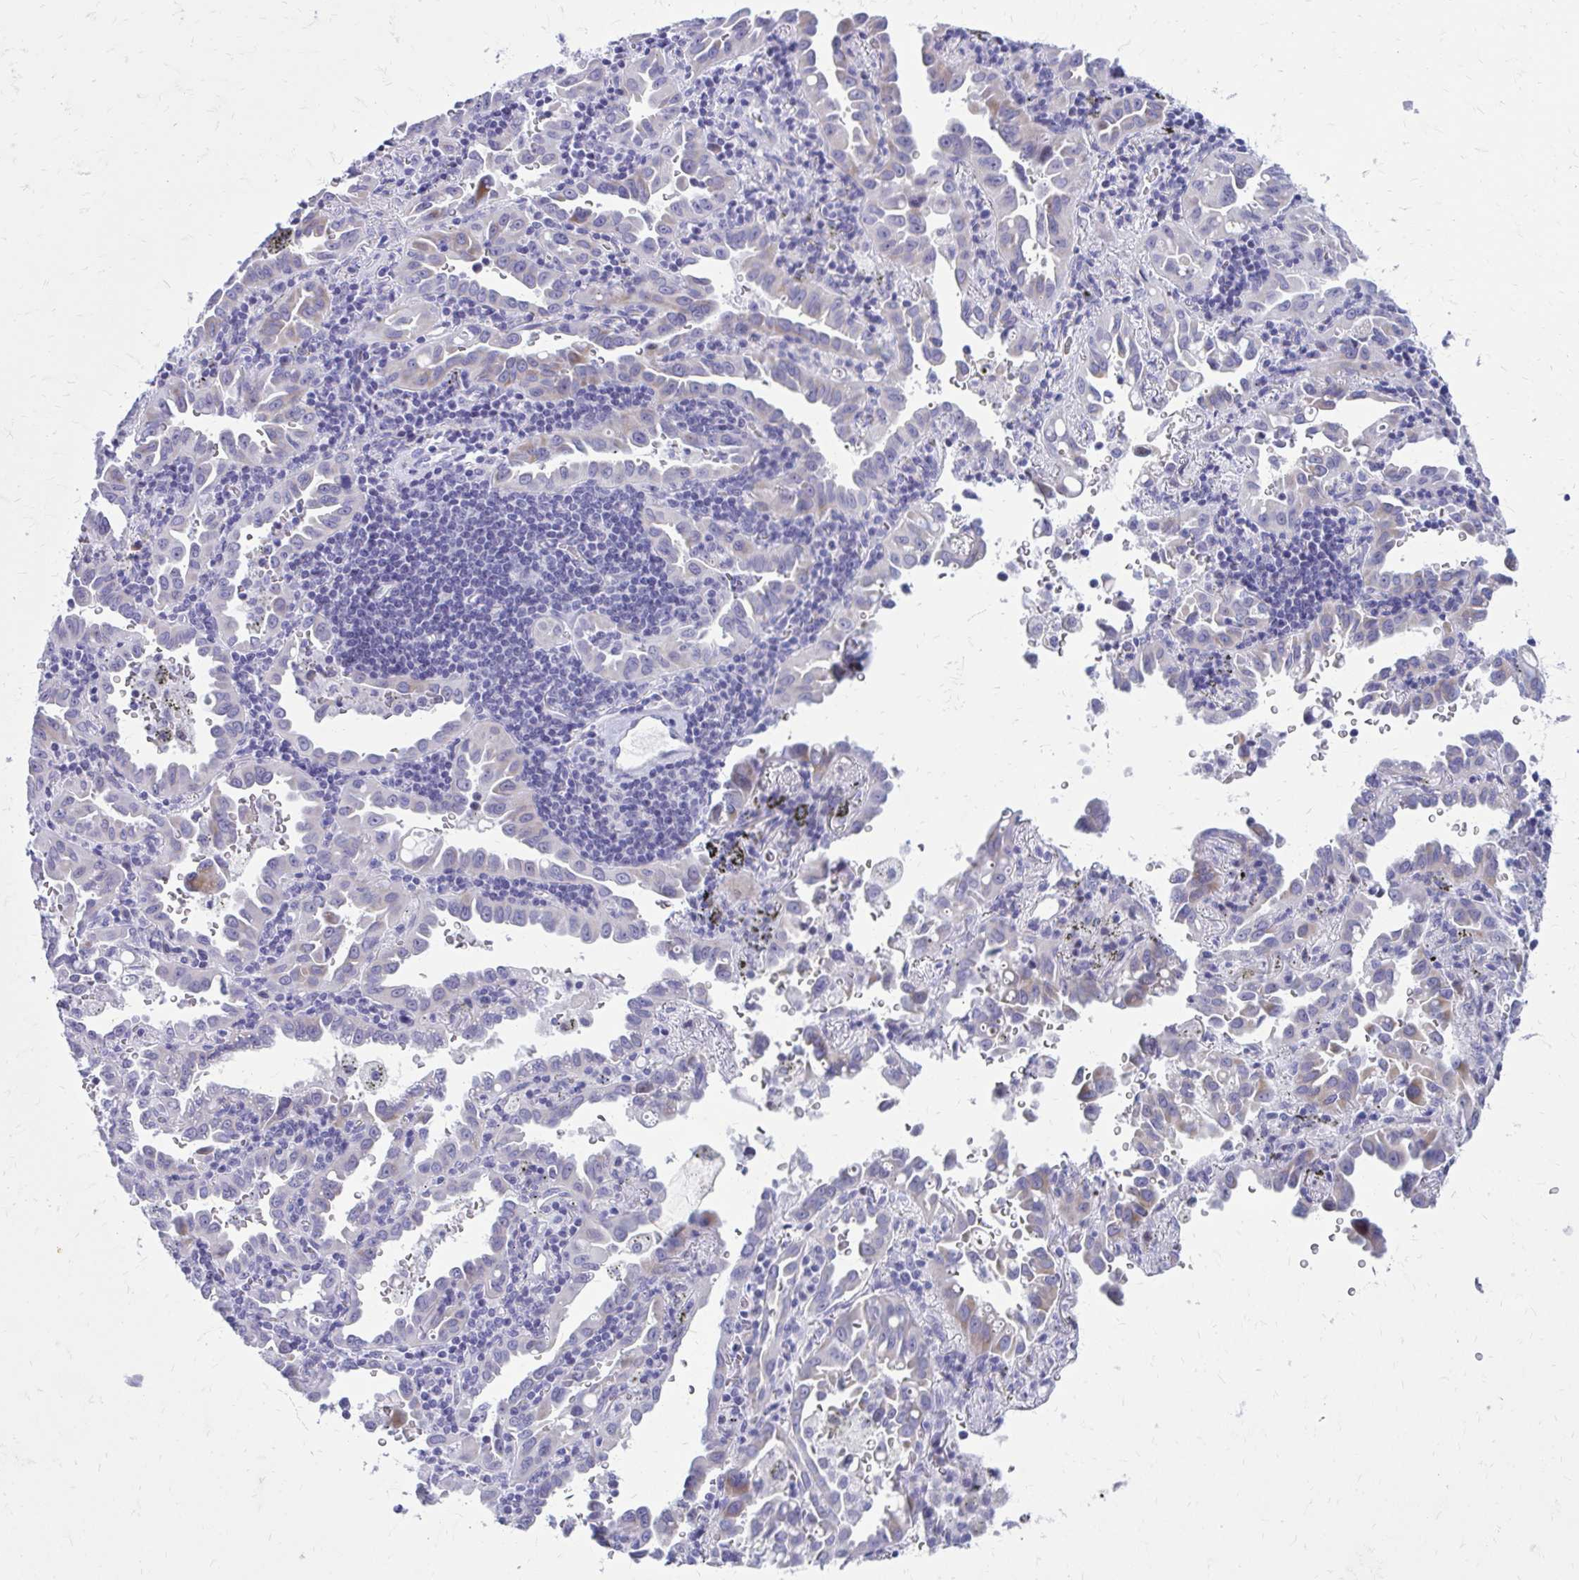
{"staining": {"intensity": "negative", "quantity": "none", "location": "none"}, "tissue": "lung cancer", "cell_type": "Tumor cells", "image_type": "cancer", "snomed": [{"axis": "morphology", "description": "Adenocarcinoma, NOS"}, {"axis": "topography", "description": "Lung"}], "caption": "The immunohistochemistry photomicrograph has no significant positivity in tumor cells of lung cancer (adenocarcinoma) tissue.", "gene": "LCN15", "patient": {"sex": "male", "age": 68}}